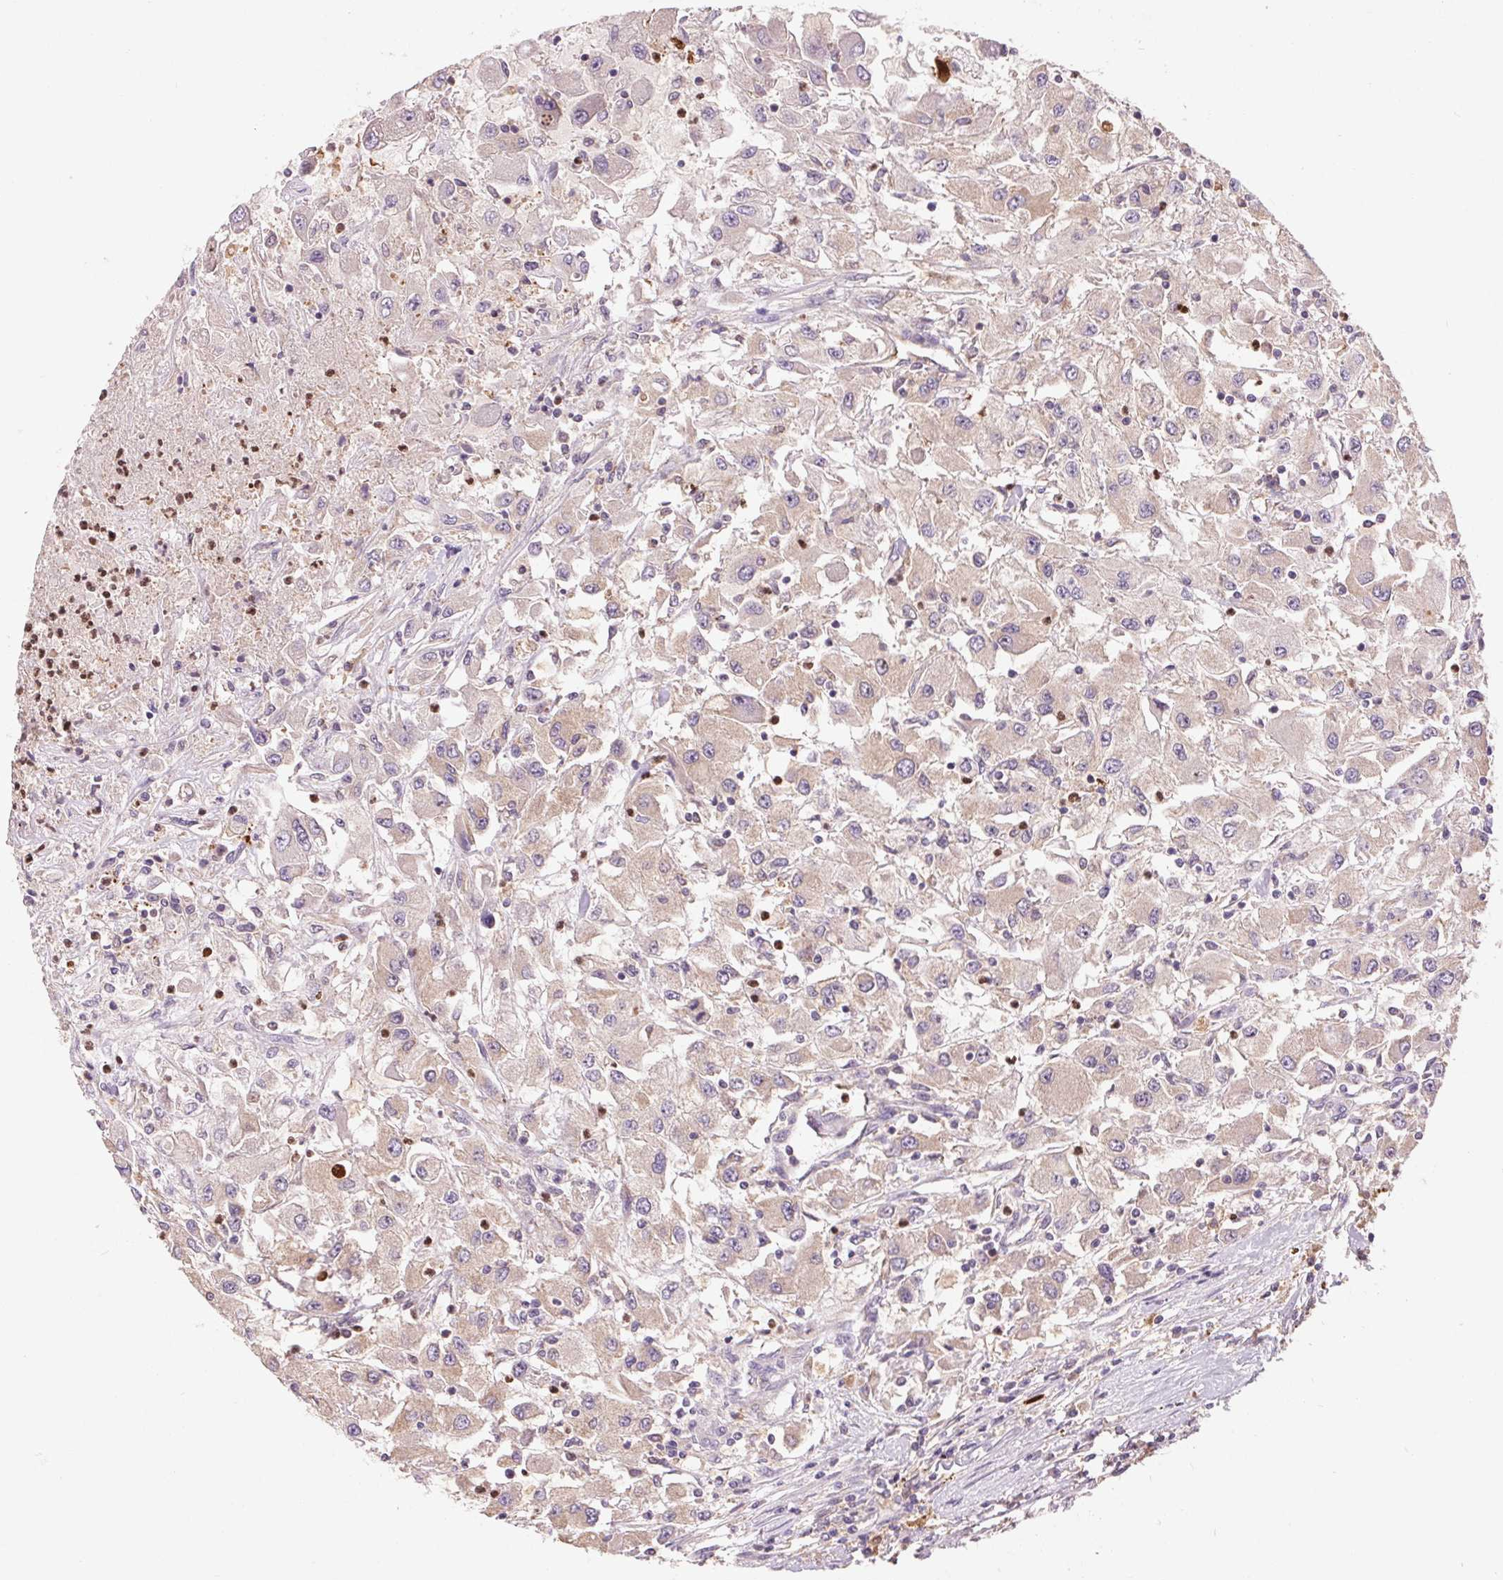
{"staining": {"intensity": "weak", "quantity": "25%-75%", "location": "cytoplasmic/membranous"}, "tissue": "renal cancer", "cell_type": "Tumor cells", "image_type": "cancer", "snomed": [{"axis": "morphology", "description": "Adenocarcinoma, NOS"}, {"axis": "topography", "description": "Kidney"}], "caption": "The immunohistochemical stain highlights weak cytoplasmic/membranous expression in tumor cells of renal cancer (adenocarcinoma) tissue.", "gene": "RANBP3L", "patient": {"sex": "female", "age": 67}}